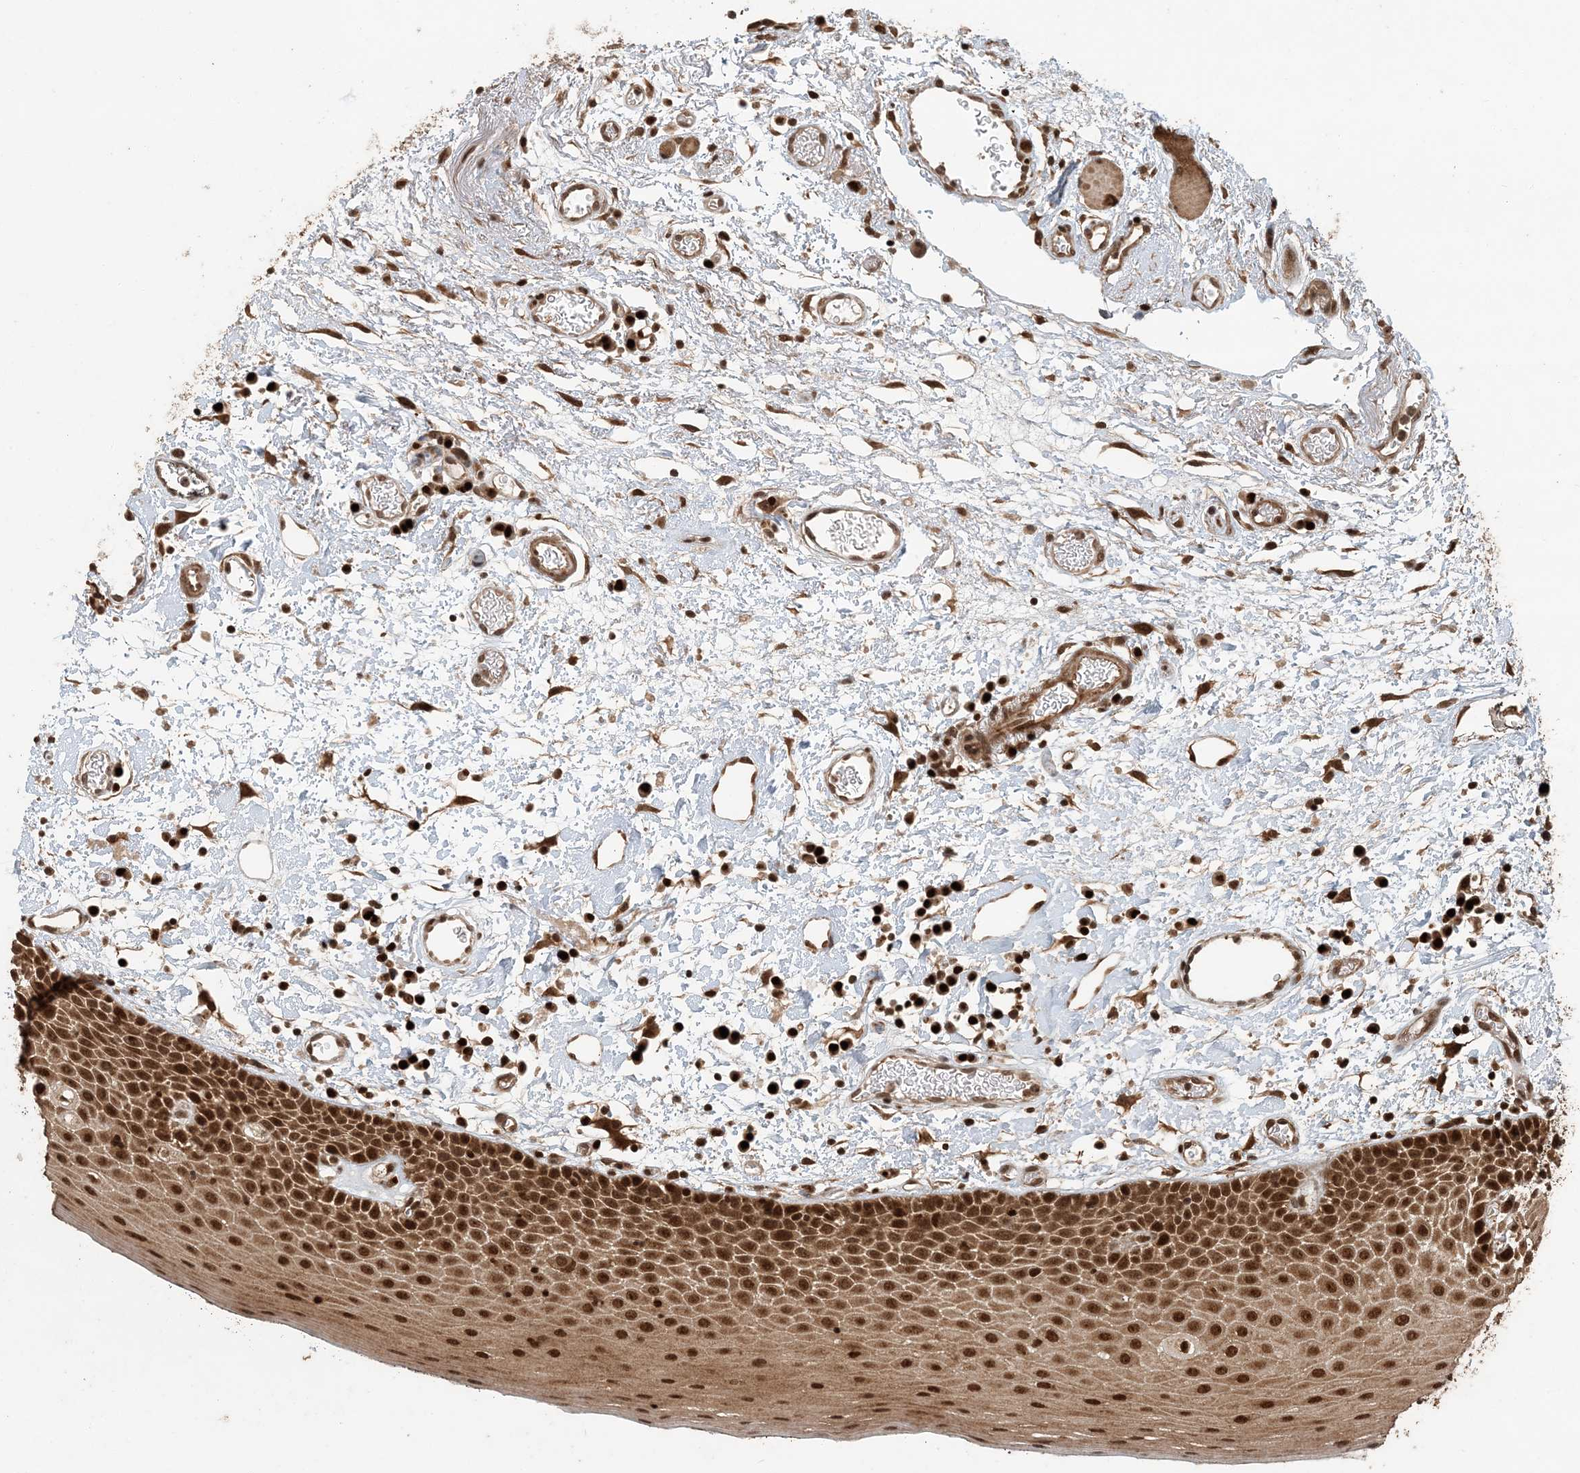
{"staining": {"intensity": "strong", "quantity": ">75%", "location": "cytoplasmic/membranous,nuclear"}, "tissue": "oral mucosa", "cell_type": "Squamous epithelial cells", "image_type": "normal", "snomed": [{"axis": "morphology", "description": "Normal tissue, NOS"}, {"axis": "topography", "description": "Oral tissue"}], "caption": "Protein expression analysis of benign oral mucosa displays strong cytoplasmic/membranous,nuclear expression in about >75% of squamous epithelial cells. (DAB (3,3'-diaminobenzidine) IHC, brown staining for protein, blue staining for nuclei).", "gene": "ATP13A2", "patient": {"sex": "male", "age": 74}}